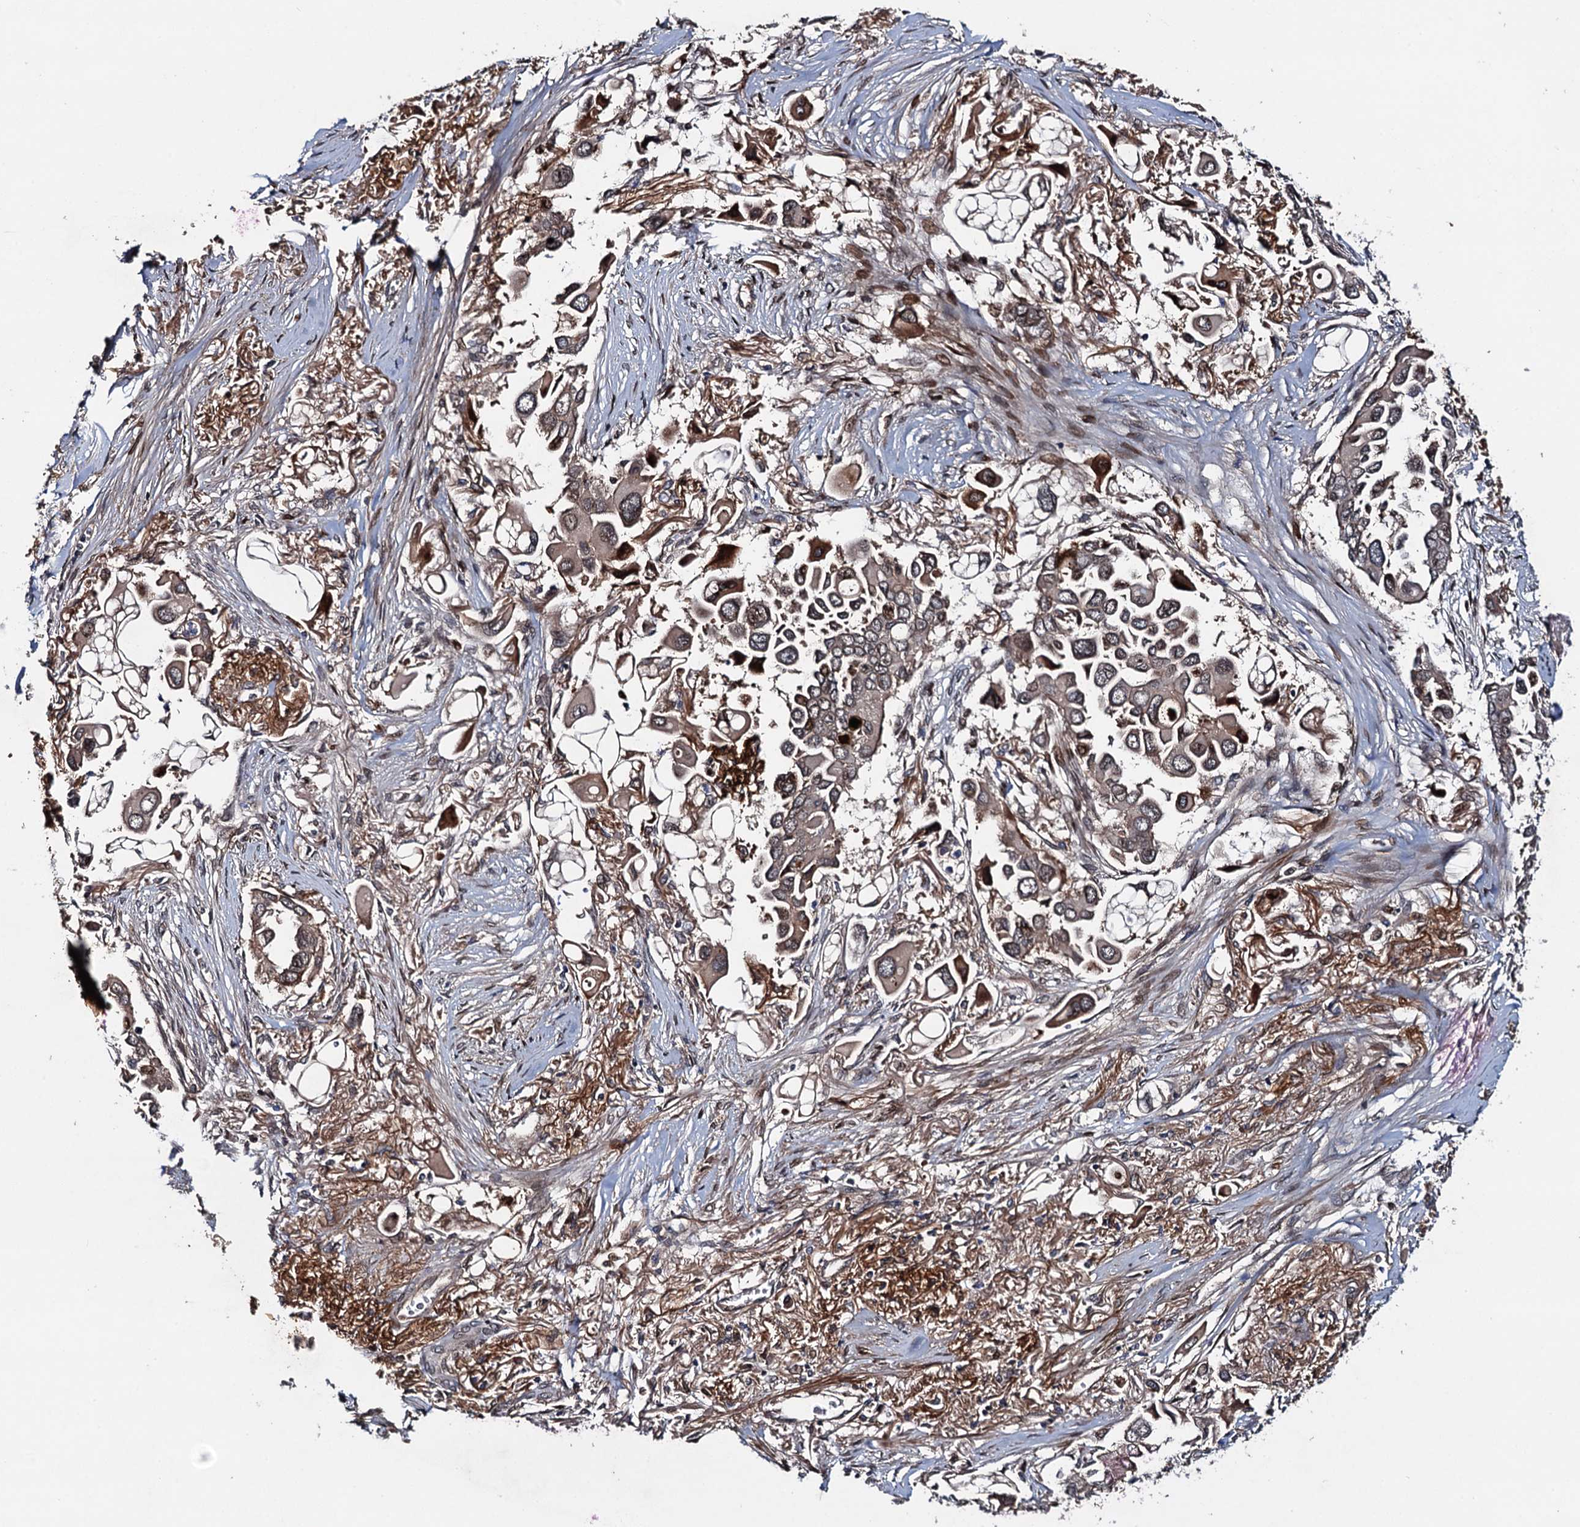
{"staining": {"intensity": "moderate", "quantity": ">75%", "location": "cytoplasmic/membranous"}, "tissue": "lung cancer", "cell_type": "Tumor cells", "image_type": "cancer", "snomed": [{"axis": "morphology", "description": "Adenocarcinoma, NOS"}, {"axis": "topography", "description": "Lung"}], "caption": "A medium amount of moderate cytoplasmic/membranous staining is appreciated in about >75% of tumor cells in lung adenocarcinoma tissue. The protein is stained brown, and the nuclei are stained in blue (DAB IHC with brightfield microscopy, high magnification).", "gene": "RHOBTB1", "patient": {"sex": "female", "age": 76}}